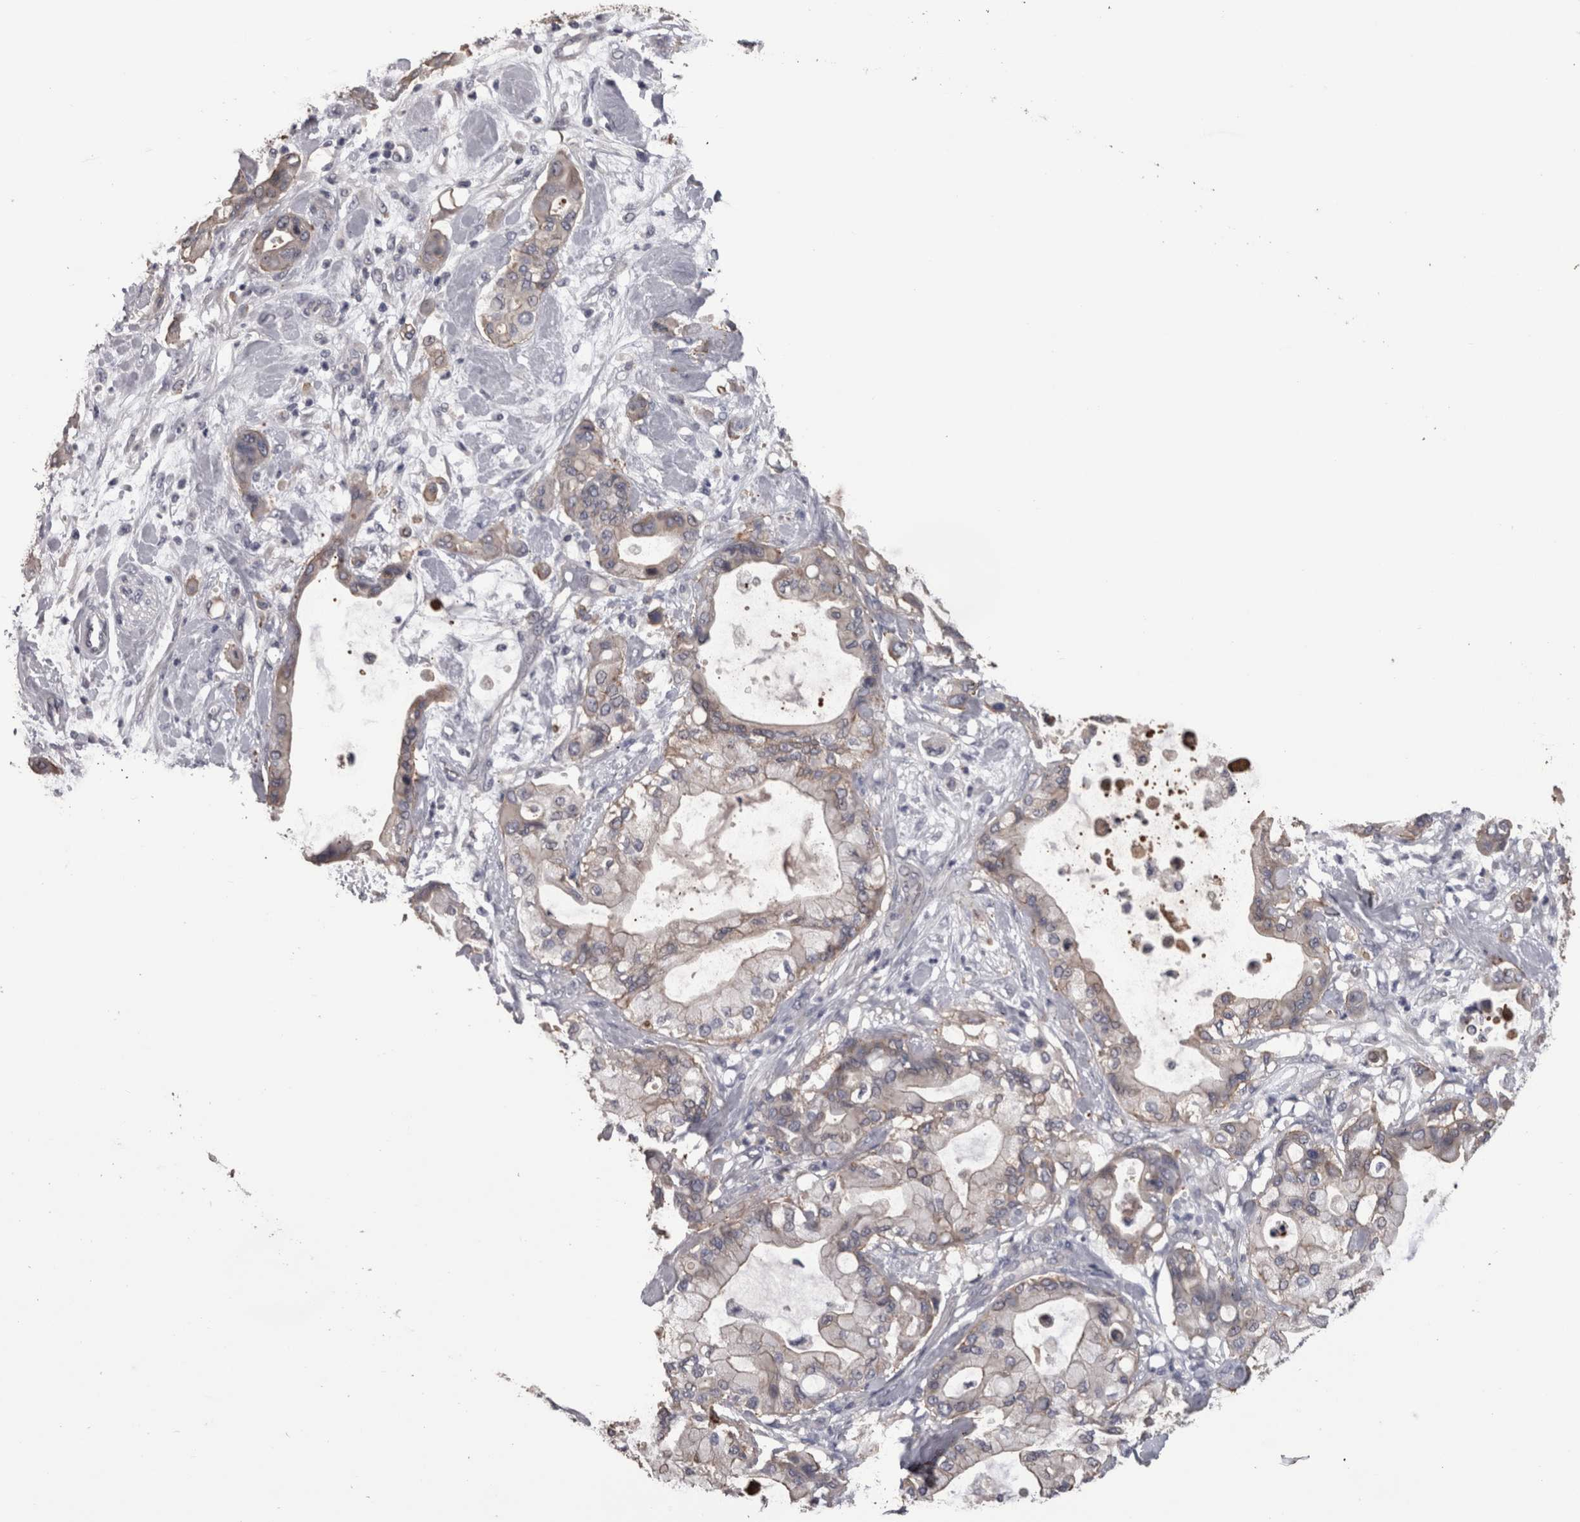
{"staining": {"intensity": "weak", "quantity": "<25%", "location": "cytoplasmic/membranous"}, "tissue": "pancreatic cancer", "cell_type": "Tumor cells", "image_type": "cancer", "snomed": [{"axis": "morphology", "description": "Adenocarcinoma, NOS"}, {"axis": "morphology", "description": "Adenocarcinoma, metastatic, NOS"}, {"axis": "topography", "description": "Lymph node"}, {"axis": "topography", "description": "Pancreas"}, {"axis": "topography", "description": "Duodenum"}], "caption": "Tumor cells show no significant staining in pancreatic adenocarcinoma.", "gene": "PON3", "patient": {"sex": "female", "age": 64}}